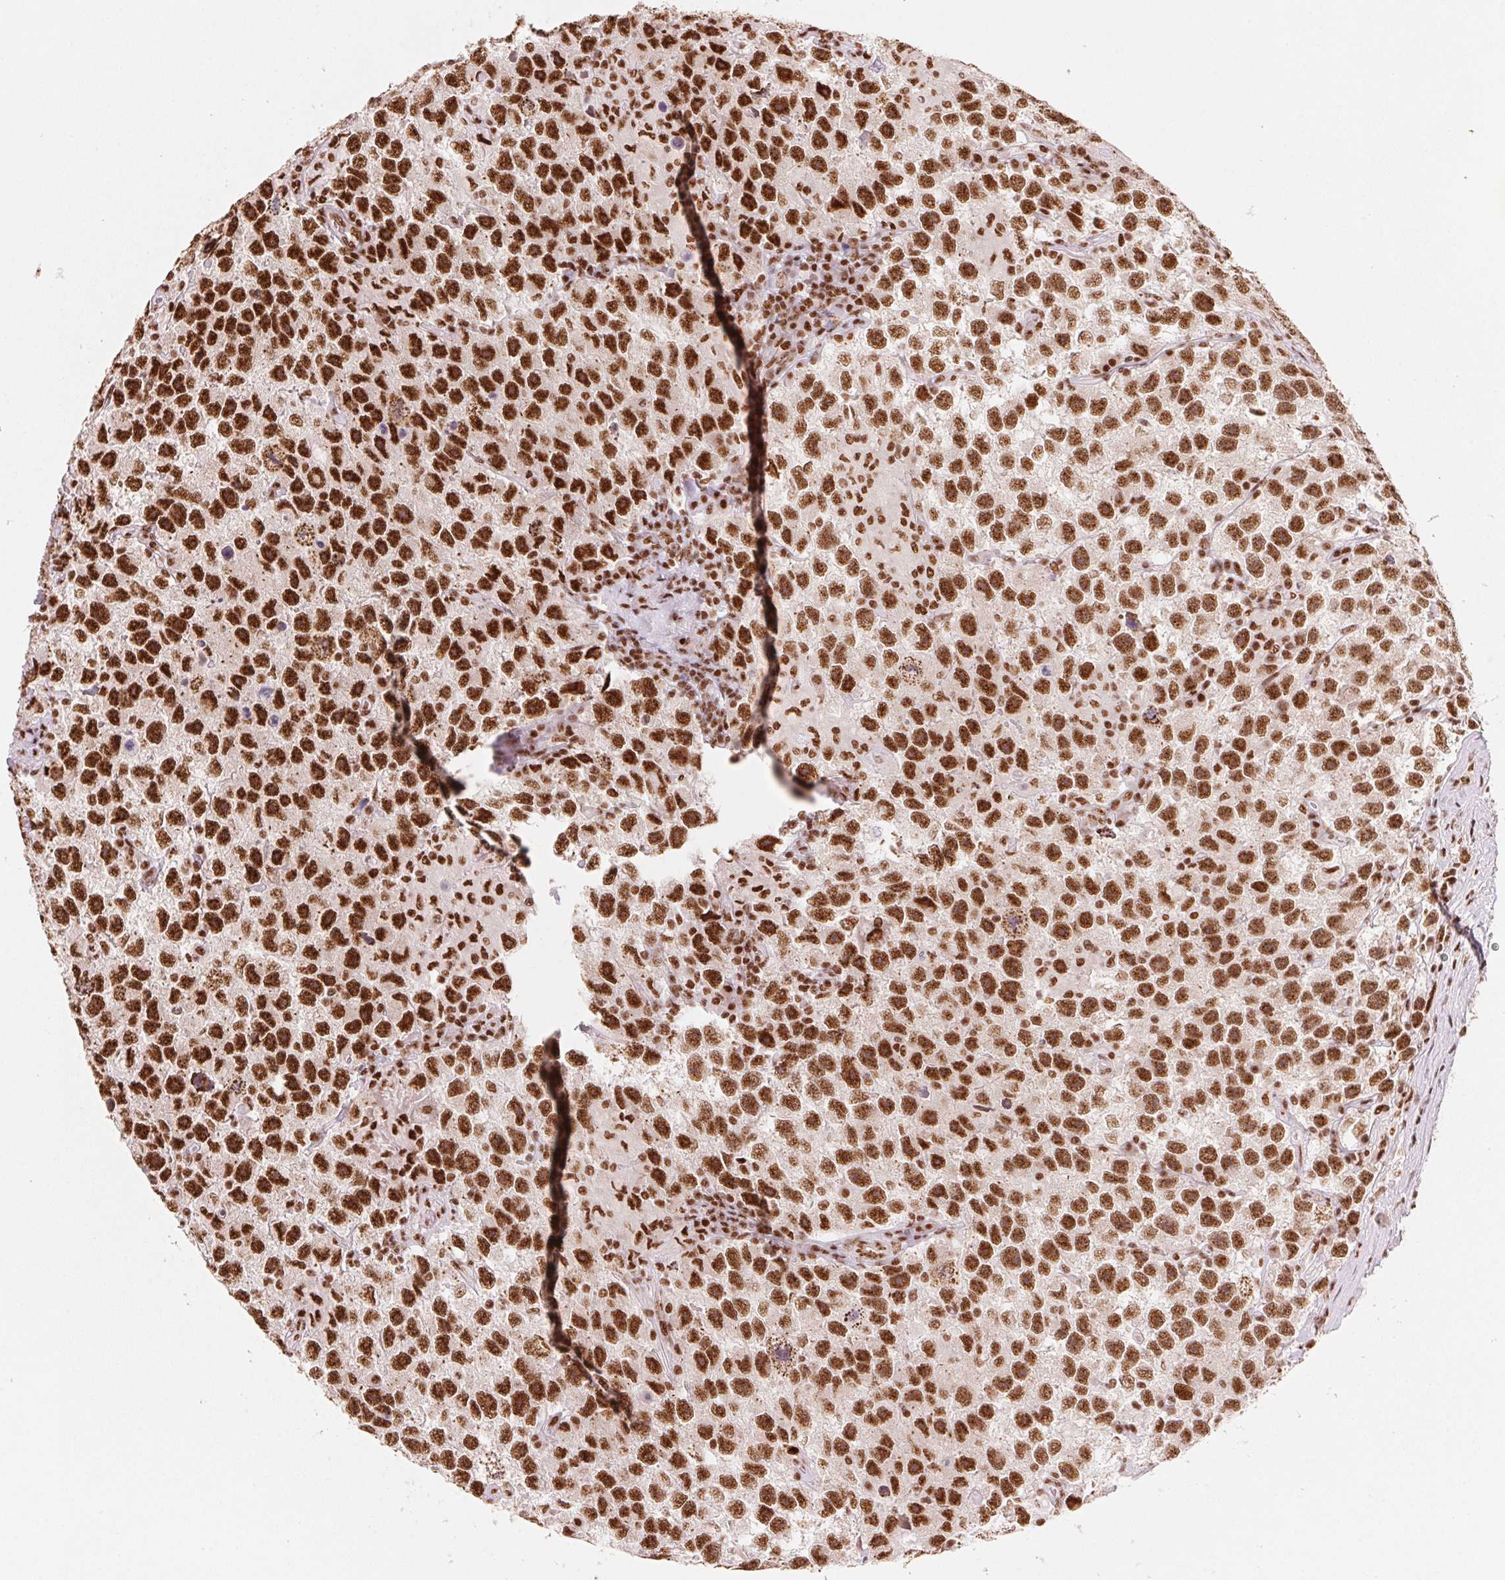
{"staining": {"intensity": "strong", "quantity": ">75%", "location": "nuclear"}, "tissue": "testis cancer", "cell_type": "Tumor cells", "image_type": "cancer", "snomed": [{"axis": "morphology", "description": "Seminoma, NOS"}, {"axis": "topography", "description": "Testis"}], "caption": "Brown immunohistochemical staining in testis seminoma exhibits strong nuclear expression in approximately >75% of tumor cells.", "gene": "NXF1", "patient": {"sex": "male", "age": 26}}